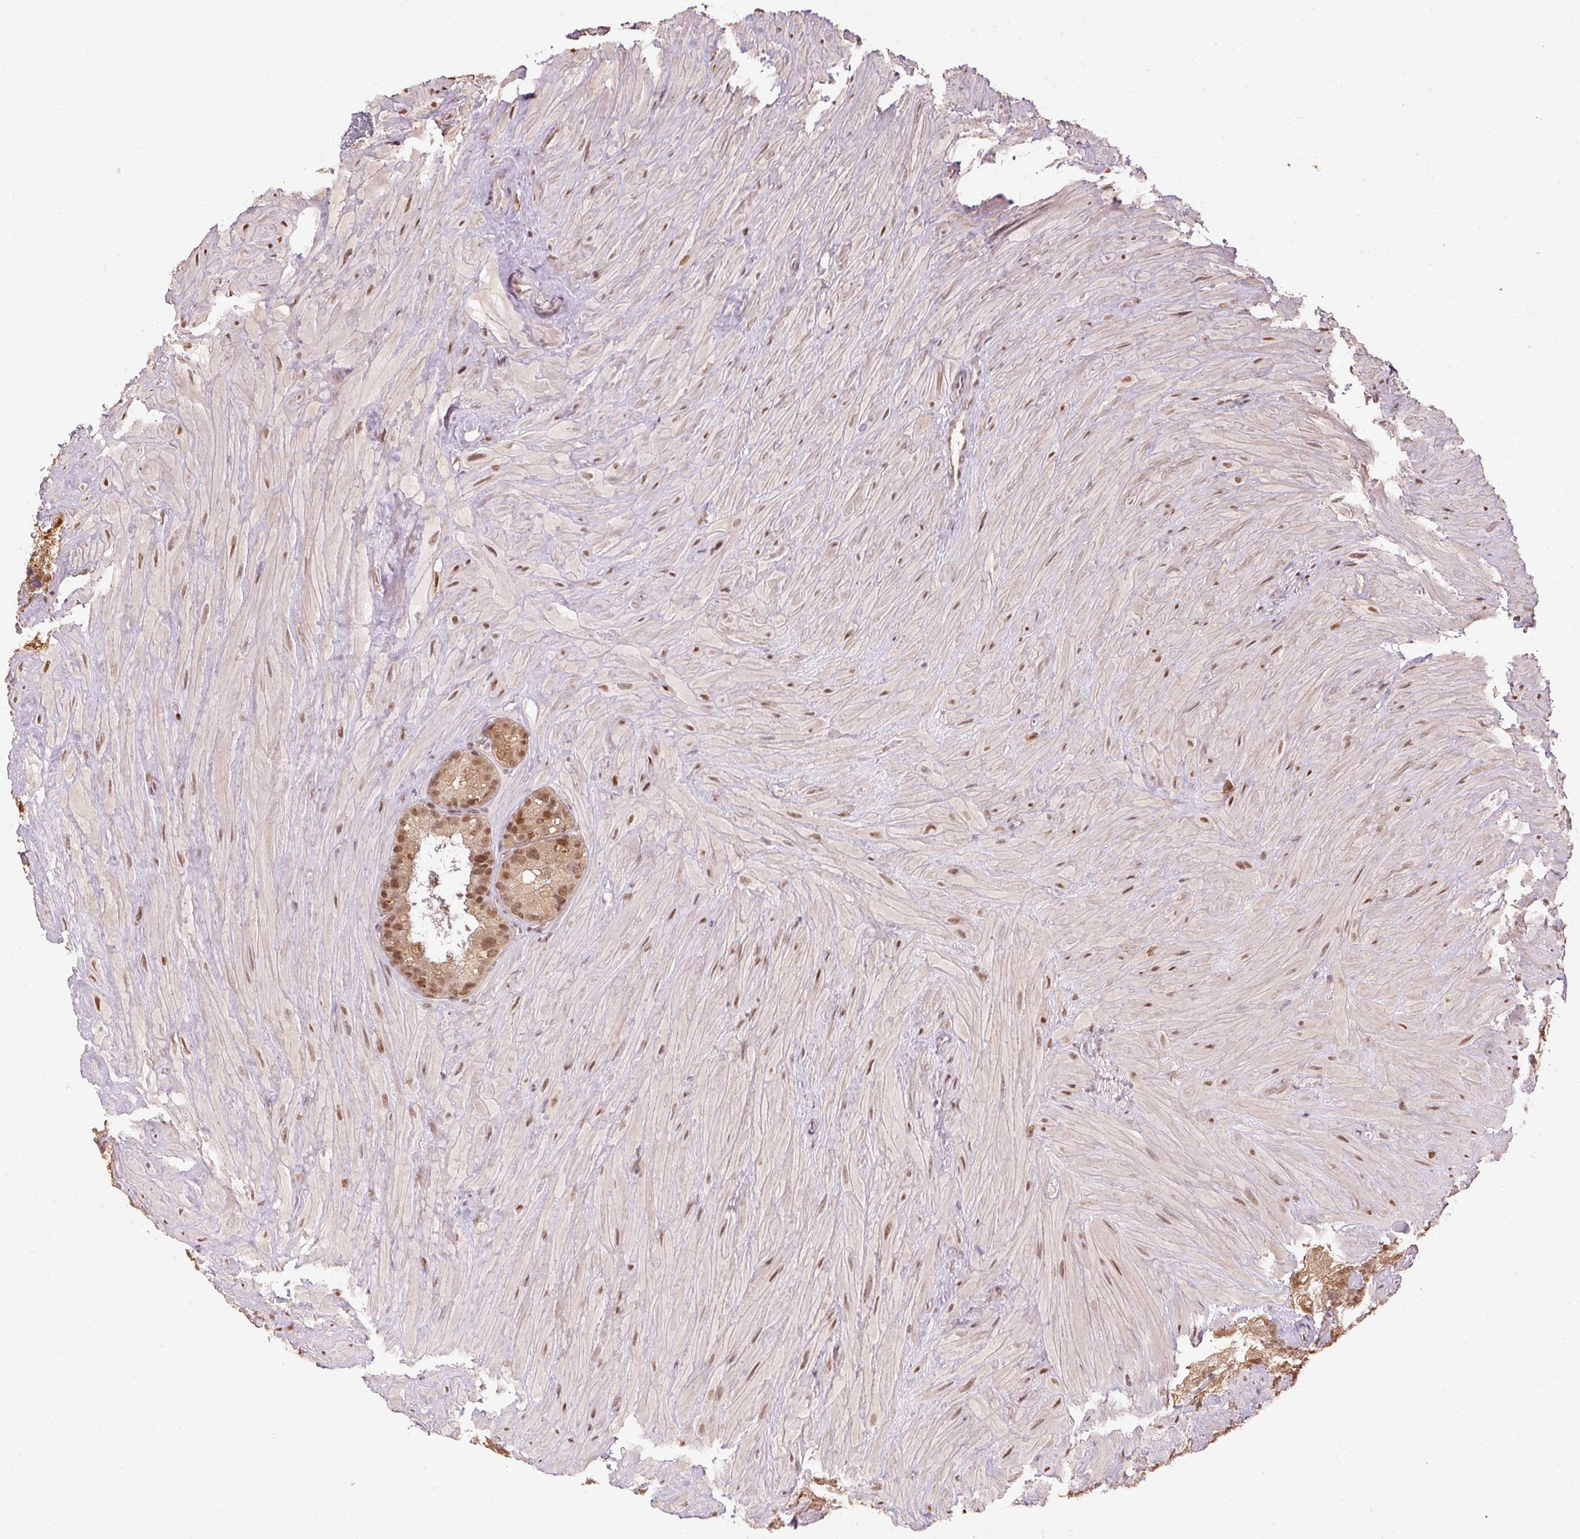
{"staining": {"intensity": "moderate", "quantity": ">75%", "location": "nuclear"}, "tissue": "seminal vesicle", "cell_type": "Glandular cells", "image_type": "normal", "snomed": [{"axis": "morphology", "description": "Normal tissue, NOS"}, {"axis": "topography", "description": "Seminal veicle"}], "caption": "Protein expression analysis of benign seminal vesicle demonstrates moderate nuclear staining in approximately >75% of glandular cells.", "gene": "TPI1", "patient": {"sex": "male", "age": 60}}